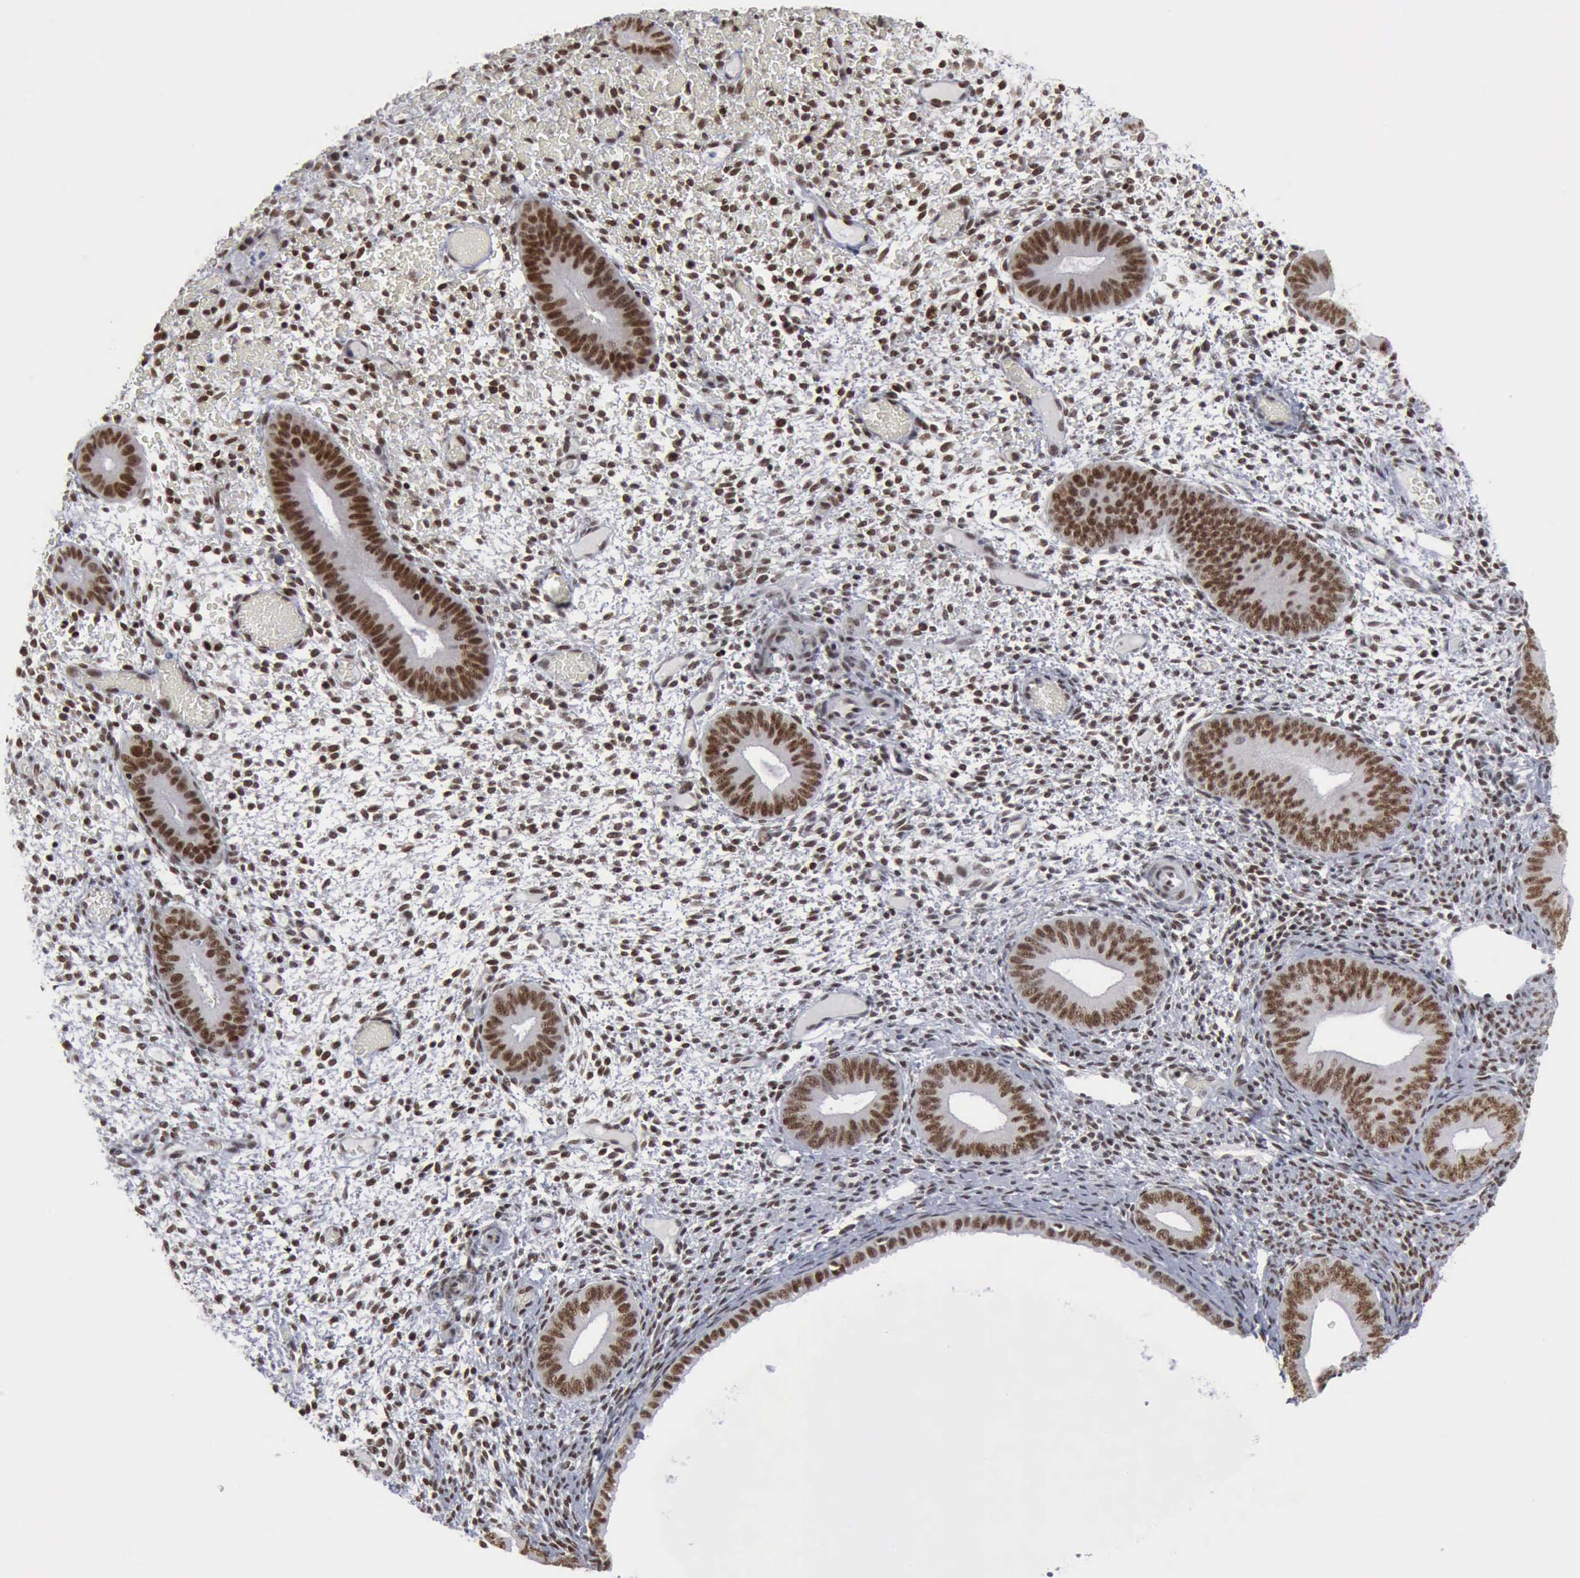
{"staining": {"intensity": "weak", "quantity": ">75%", "location": "nuclear"}, "tissue": "endometrium", "cell_type": "Cells in endometrial stroma", "image_type": "normal", "snomed": [{"axis": "morphology", "description": "Normal tissue, NOS"}, {"axis": "topography", "description": "Endometrium"}], "caption": "High-power microscopy captured an immunohistochemistry (IHC) histopathology image of unremarkable endometrium, revealing weak nuclear positivity in approximately >75% of cells in endometrial stroma. Immunohistochemistry stains the protein in brown and the nuclei are stained blue.", "gene": "XPA", "patient": {"sex": "female", "age": 42}}